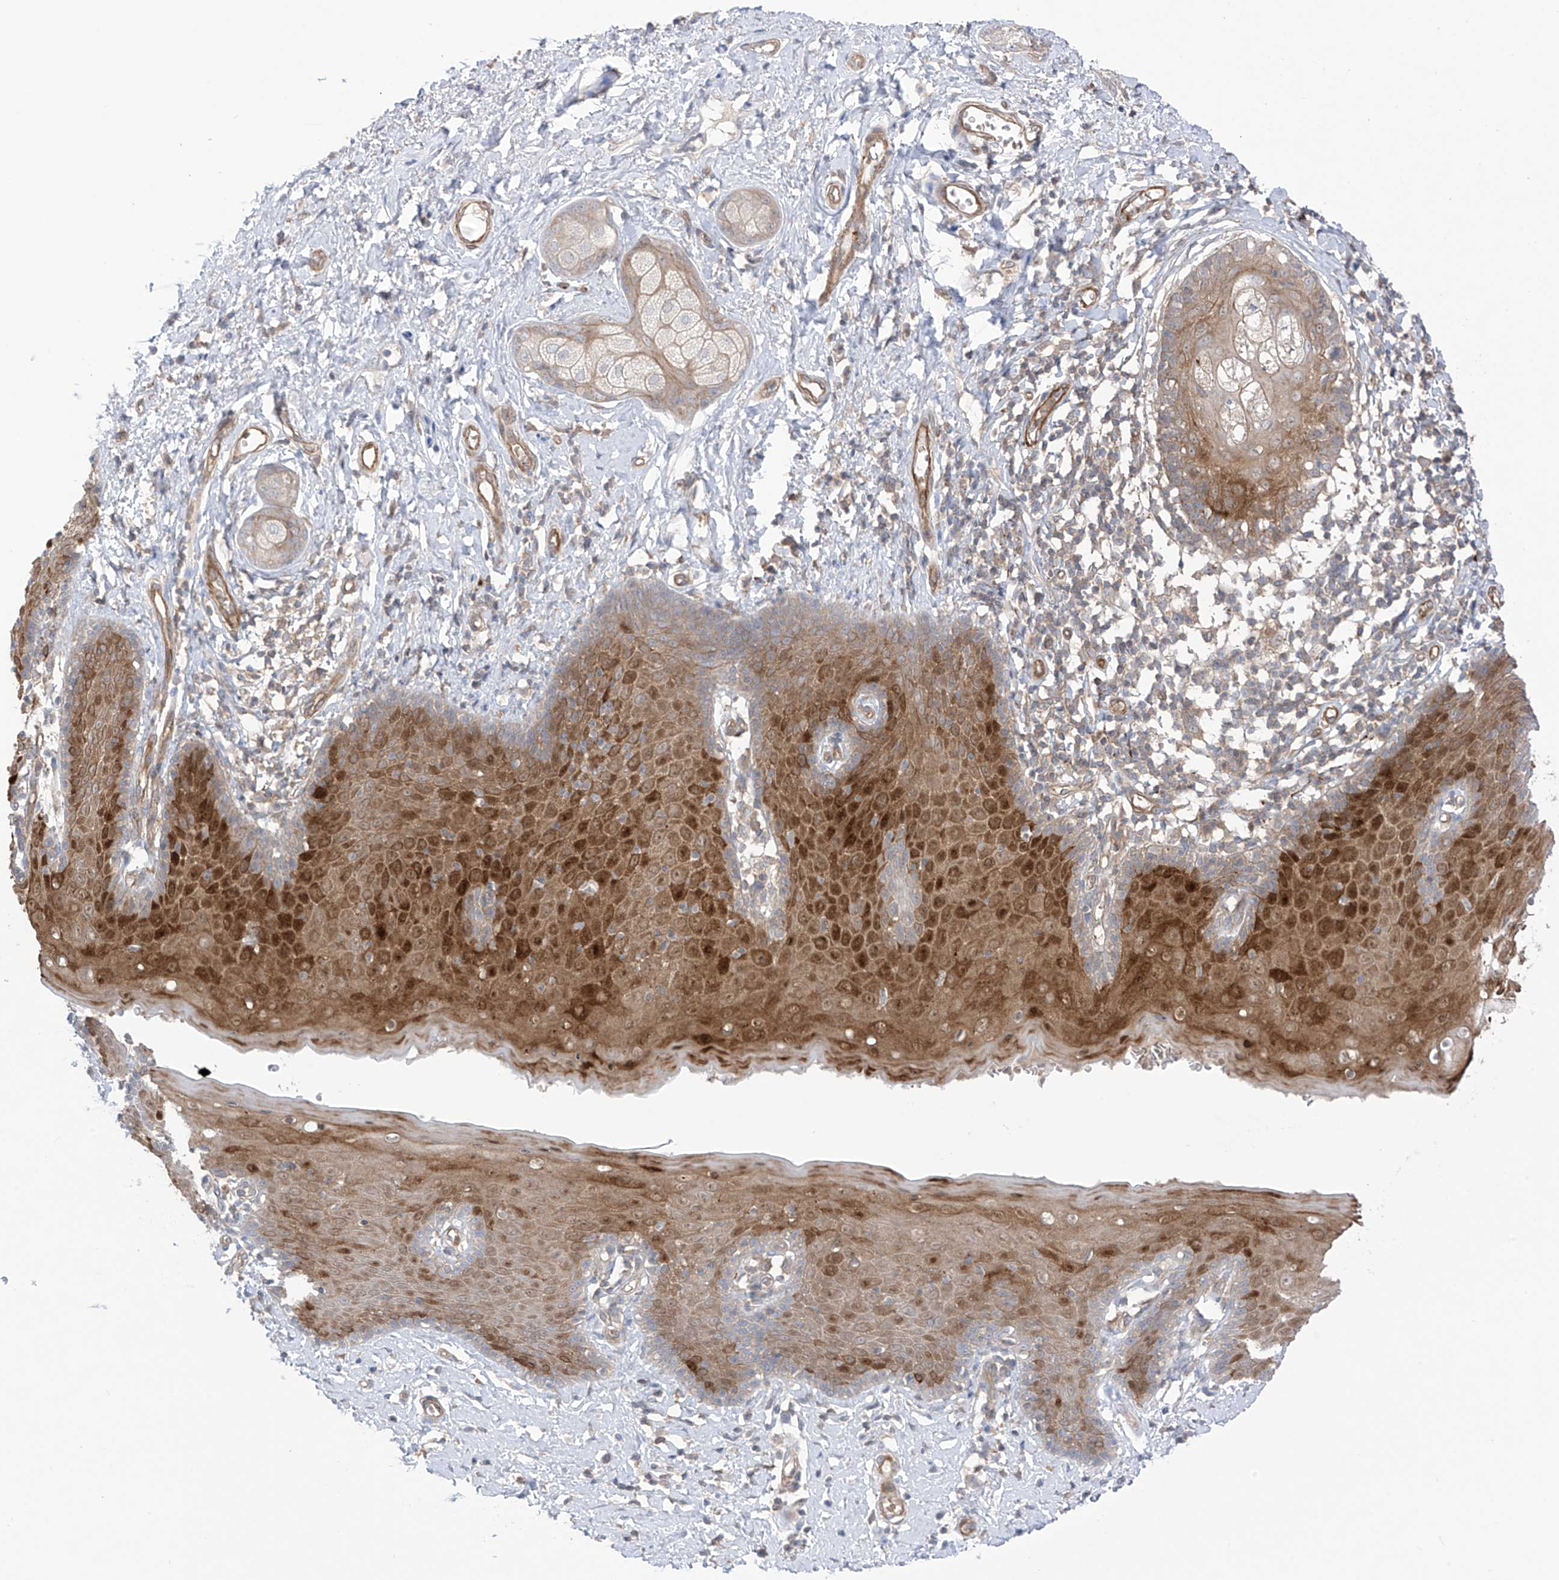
{"staining": {"intensity": "moderate", "quantity": "25%-75%", "location": "cytoplasmic/membranous"}, "tissue": "skin", "cell_type": "Epidermal cells", "image_type": "normal", "snomed": [{"axis": "morphology", "description": "Normal tissue, NOS"}, {"axis": "topography", "description": "Vulva"}], "caption": "Unremarkable skin demonstrates moderate cytoplasmic/membranous positivity in about 25%-75% of epidermal cells, visualized by immunohistochemistry.", "gene": "TRMU", "patient": {"sex": "female", "age": 66}}